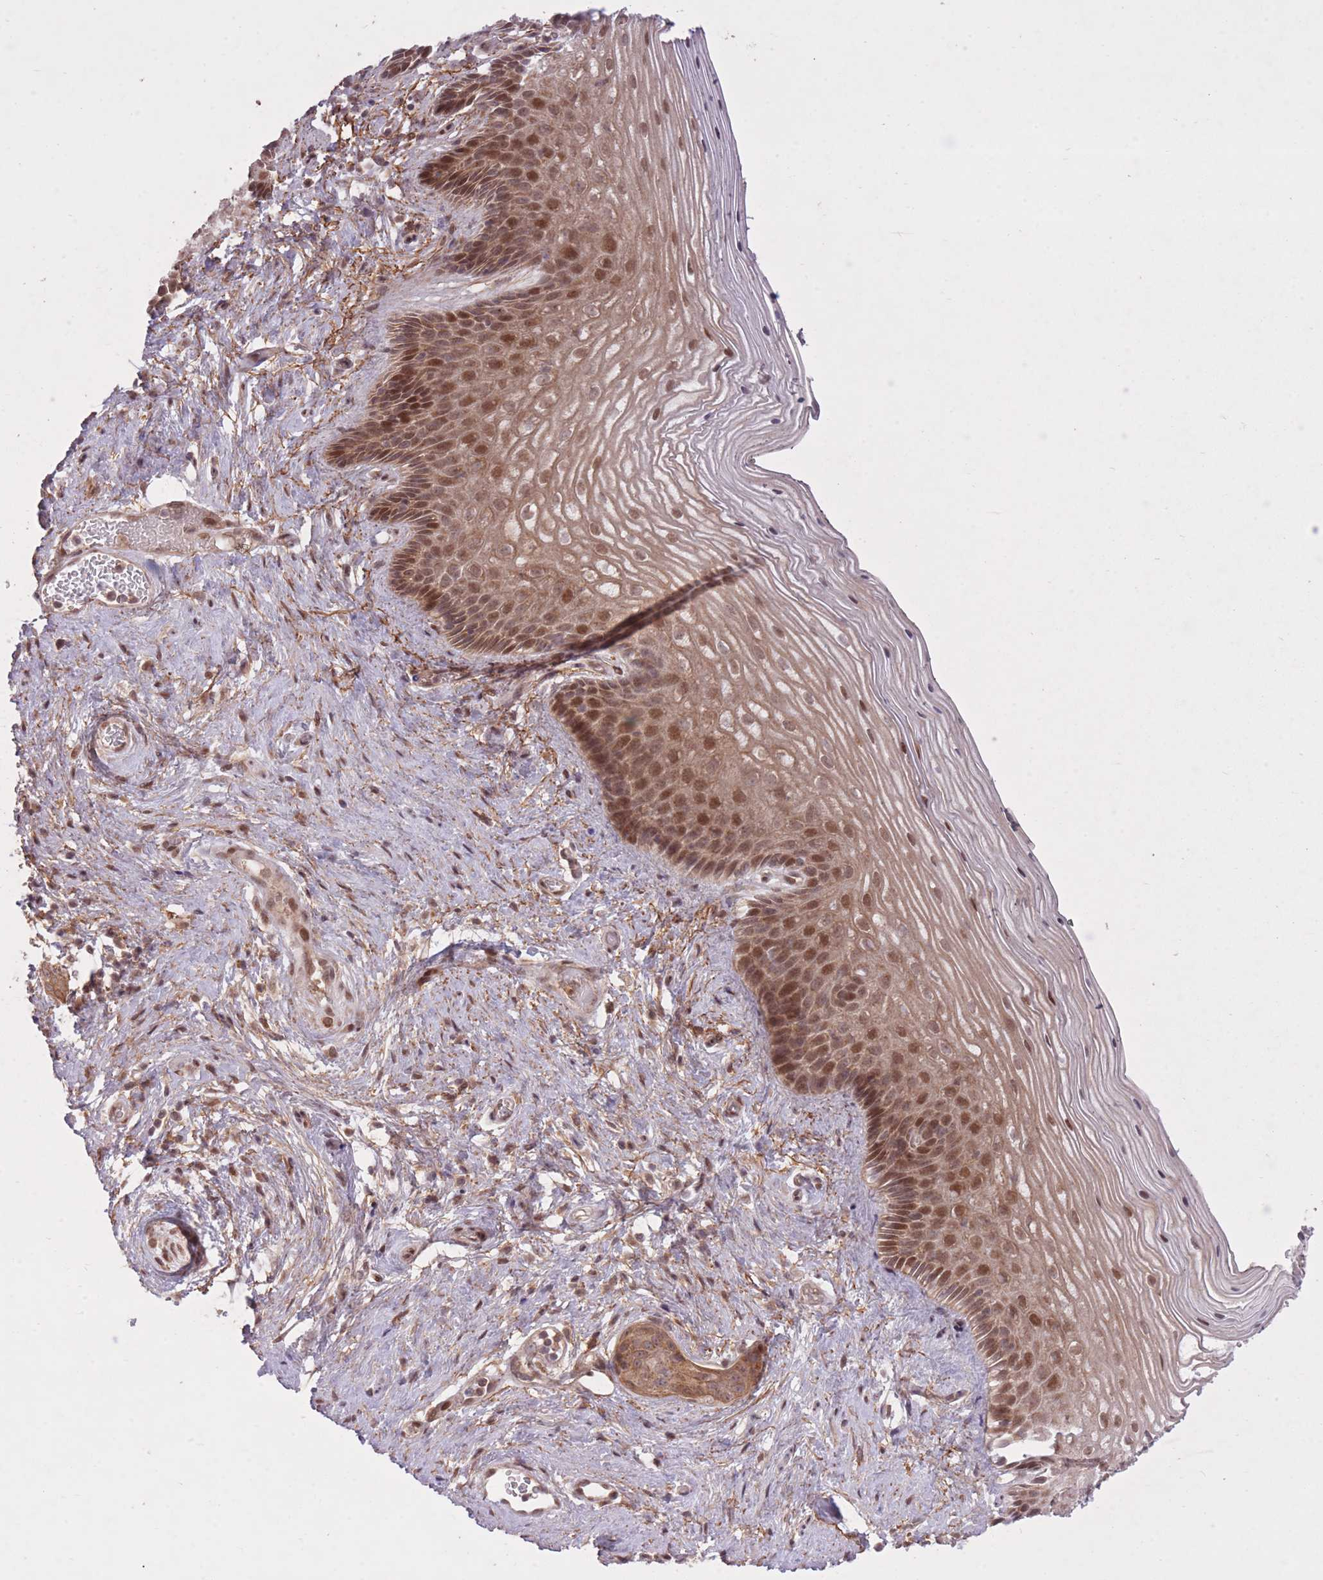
{"staining": {"intensity": "moderate", "quantity": ">75%", "location": "cytoplasmic/membranous,nuclear"}, "tissue": "vagina", "cell_type": "Squamous epithelial cells", "image_type": "normal", "snomed": [{"axis": "morphology", "description": "Normal tissue, NOS"}, {"axis": "topography", "description": "Vagina"}], "caption": "Immunohistochemistry photomicrograph of benign human vagina stained for a protein (brown), which displays medium levels of moderate cytoplasmic/membranous,nuclear staining in about >75% of squamous epithelial cells.", "gene": "ZNF391", "patient": {"sex": "female", "age": 47}}